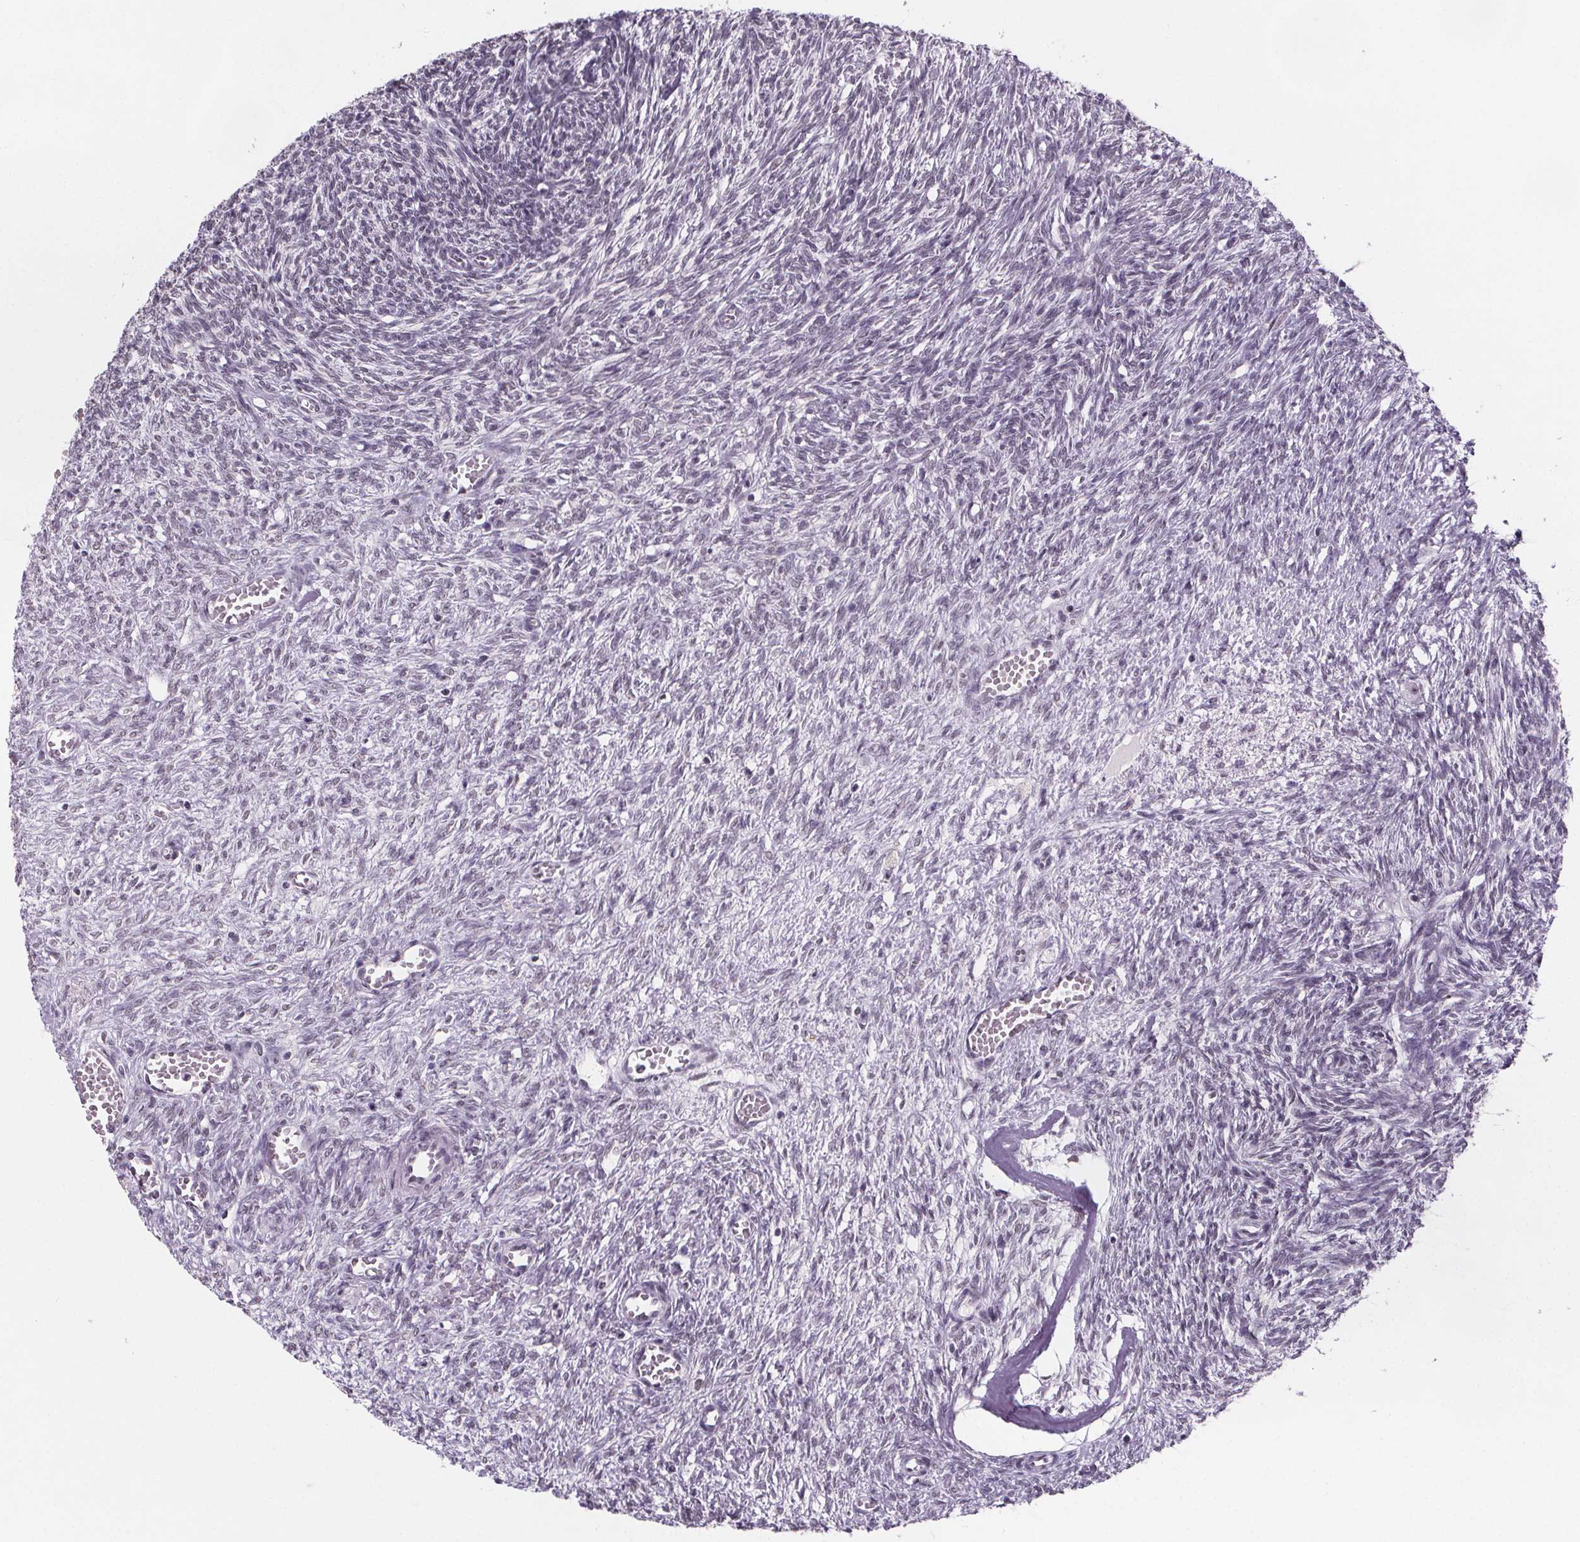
{"staining": {"intensity": "negative", "quantity": "none", "location": "none"}, "tissue": "ovary", "cell_type": "Follicle cells", "image_type": "normal", "snomed": [{"axis": "morphology", "description": "Normal tissue, NOS"}, {"axis": "topography", "description": "Ovary"}], "caption": "An image of ovary stained for a protein reveals no brown staining in follicle cells. (Immunohistochemistry, brightfield microscopy, high magnification).", "gene": "ZNF572", "patient": {"sex": "female", "age": 46}}